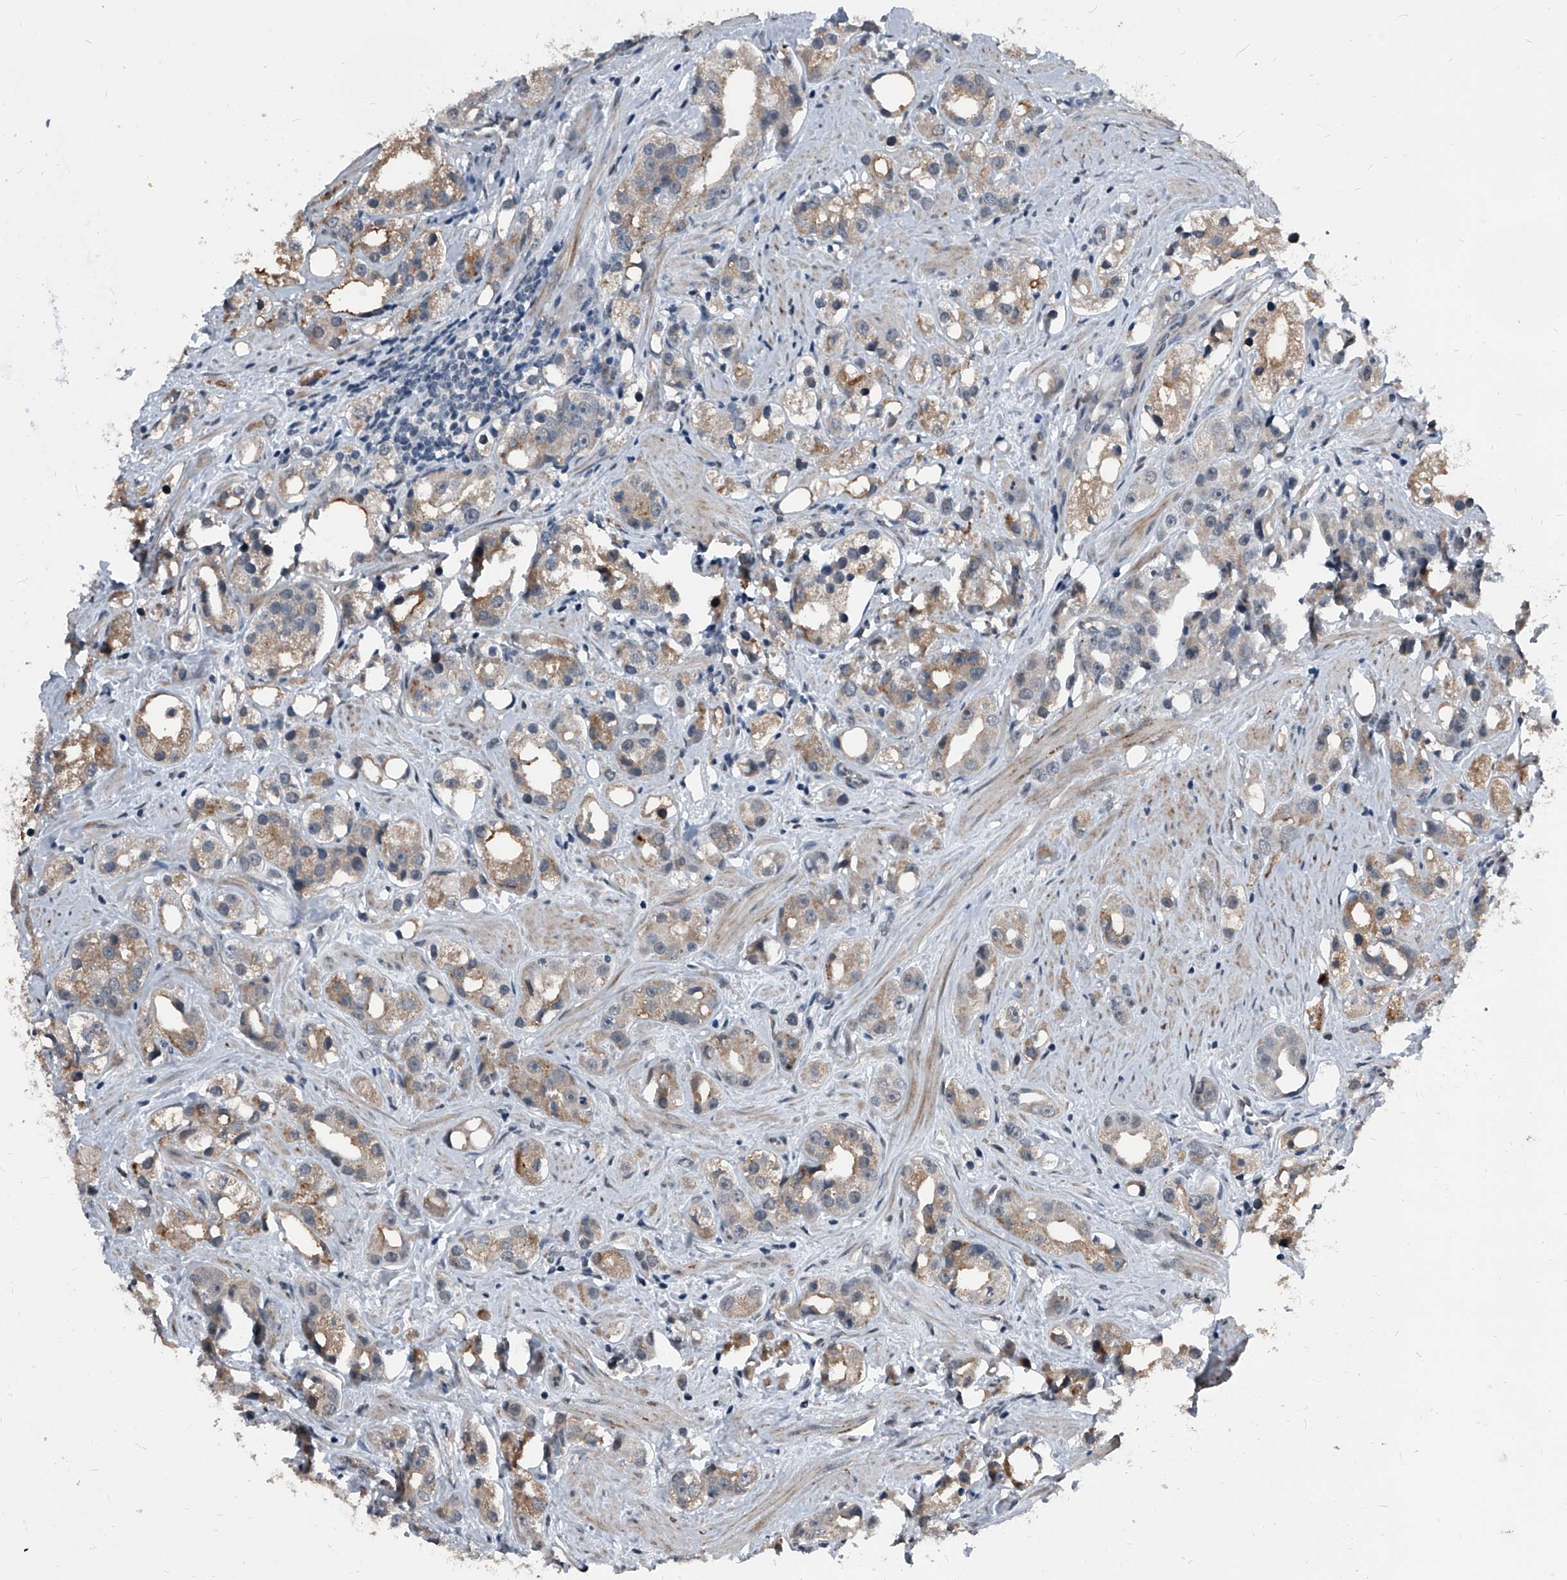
{"staining": {"intensity": "weak", "quantity": "25%-75%", "location": "cytoplasmic/membranous"}, "tissue": "prostate cancer", "cell_type": "Tumor cells", "image_type": "cancer", "snomed": [{"axis": "morphology", "description": "Adenocarcinoma, NOS"}, {"axis": "topography", "description": "Prostate"}], "caption": "Immunohistochemical staining of human prostate adenocarcinoma demonstrates low levels of weak cytoplasmic/membranous protein positivity in approximately 25%-75% of tumor cells.", "gene": "MEN1", "patient": {"sex": "male", "age": 79}}